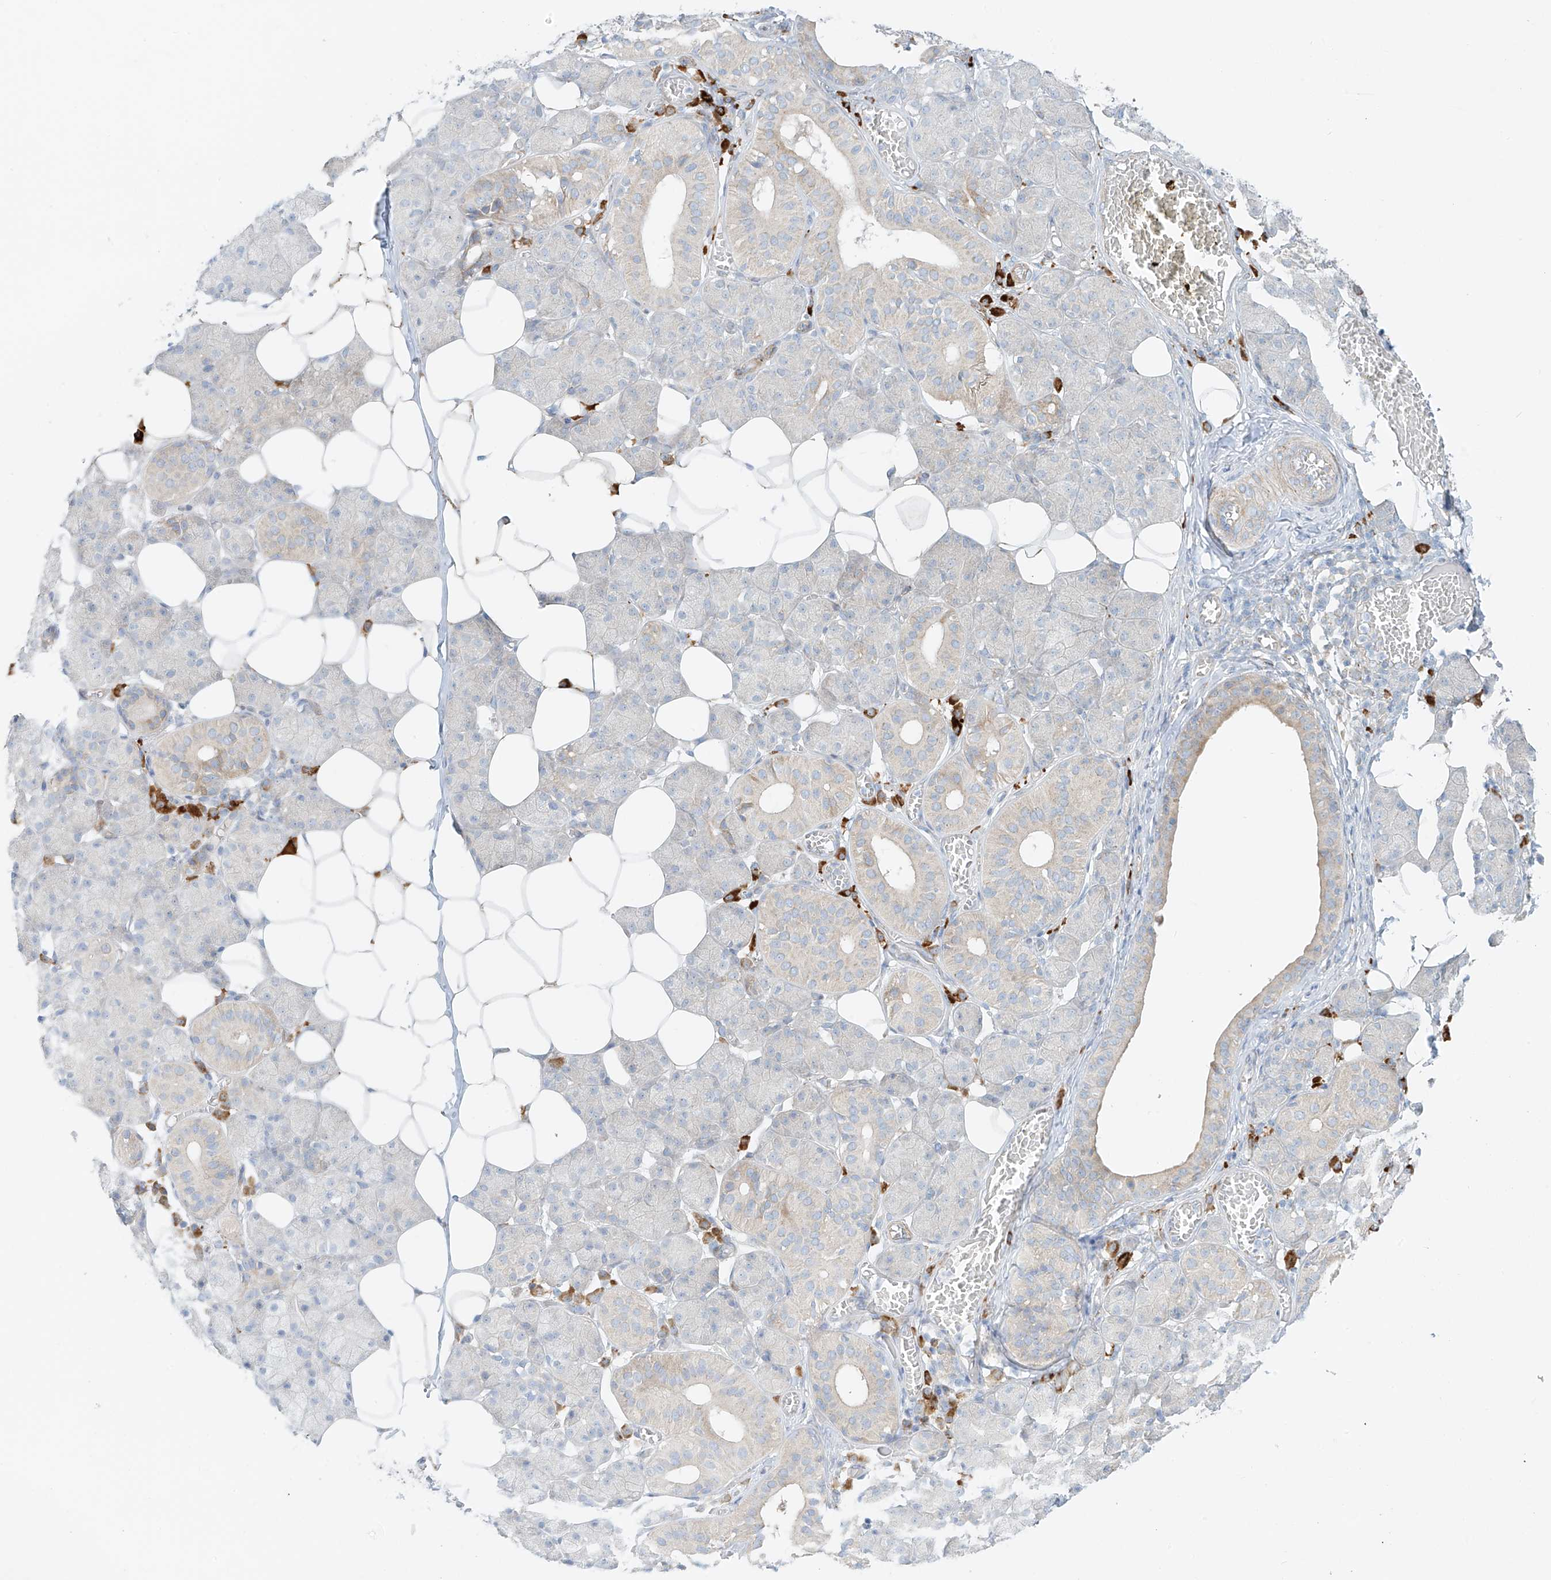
{"staining": {"intensity": "negative", "quantity": "none", "location": "none"}, "tissue": "salivary gland", "cell_type": "Glandular cells", "image_type": "normal", "snomed": [{"axis": "morphology", "description": "Normal tissue, NOS"}, {"axis": "topography", "description": "Salivary gland"}], "caption": "High power microscopy photomicrograph of an immunohistochemistry histopathology image of benign salivary gland, revealing no significant positivity in glandular cells. (Immunohistochemistry (ihc), brightfield microscopy, high magnification).", "gene": "EIPR1", "patient": {"sex": "female", "age": 33}}